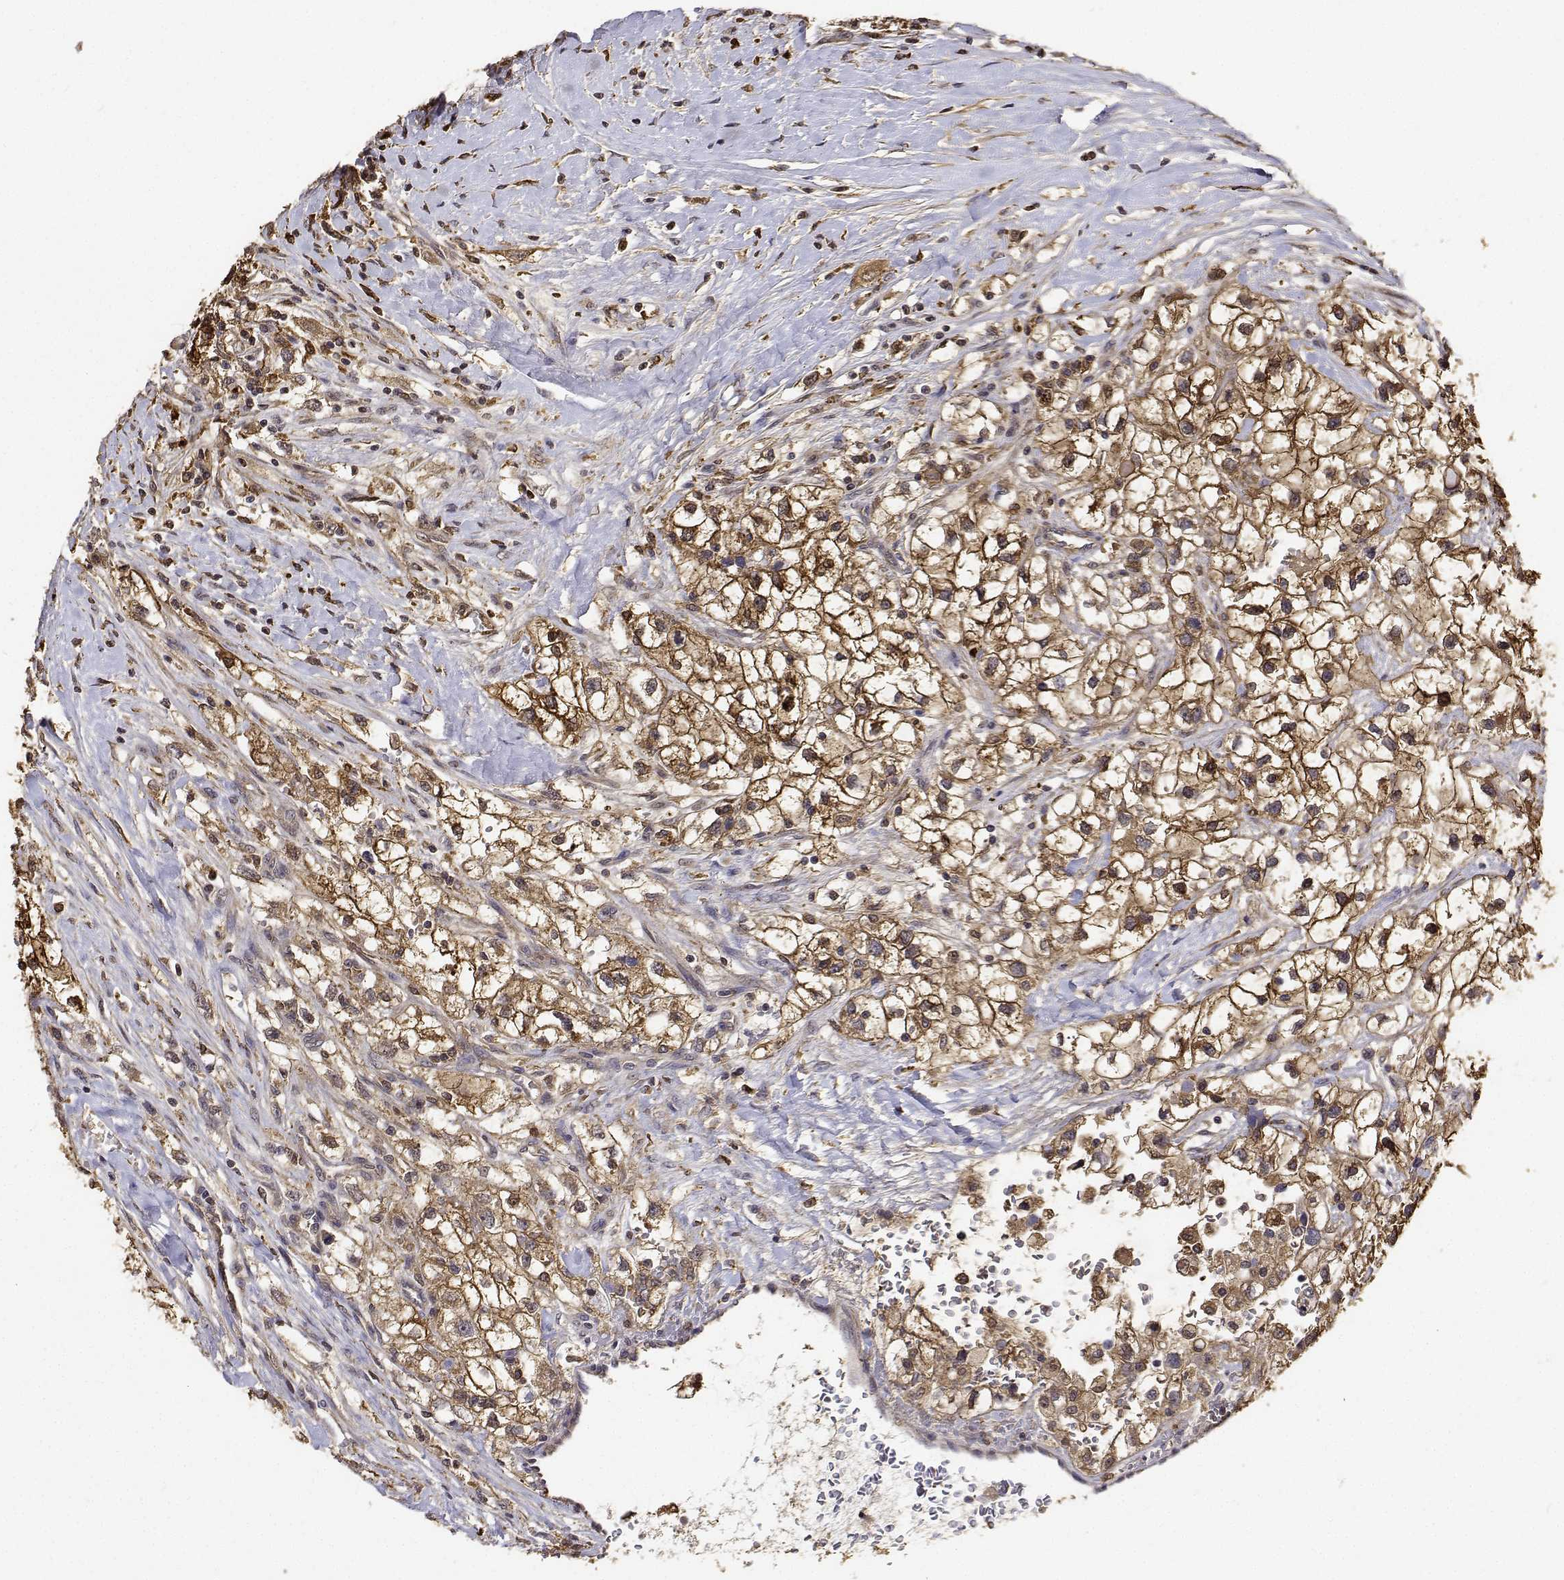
{"staining": {"intensity": "moderate", "quantity": ">75%", "location": "cytoplasmic/membranous,nuclear"}, "tissue": "renal cancer", "cell_type": "Tumor cells", "image_type": "cancer", "snomed": [{"axis": "morphology", "description": "Adenocarcinoma, NOS"}, {"axis": "topography", "description": "Kidney"}], "caption": "This is a micrograph of immunohistochemistry staining of renal cancer, which shows moderate expression in the cytoplasmic/membranous and nuclear of tumor cells.", "gene": "PCID2", "patient": {"sex": "male", "age": 59}}